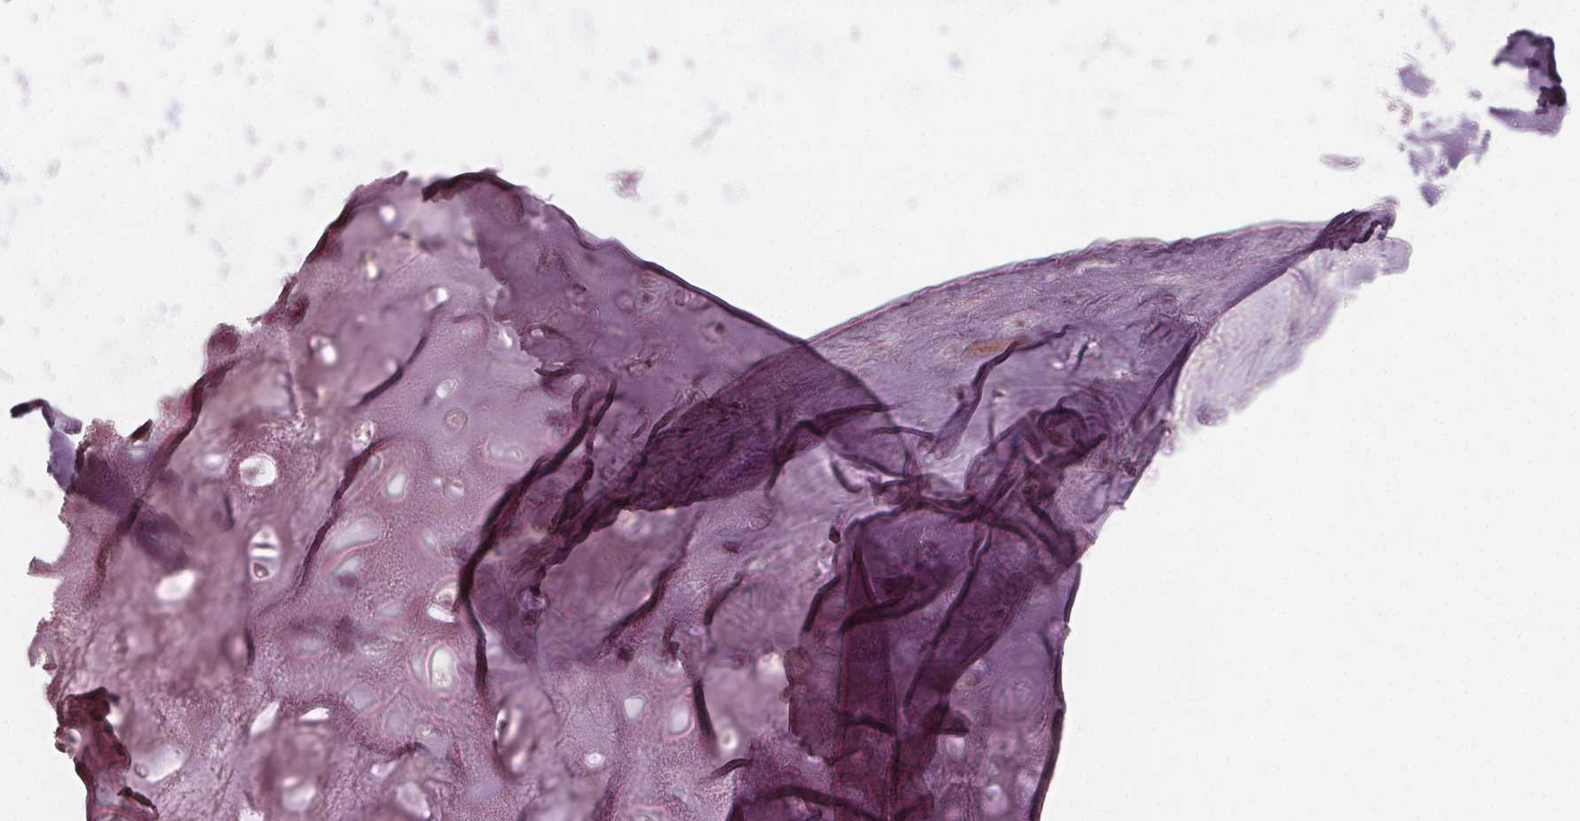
{"staining": {"intensity": "negative", "quantity": "none", "location": "none"}, "tissue": "adipose tissue", "cell_type": "Adipocytes", "image_type": "normal", "snomed": [{"axis": "morphology", "description": "Normal tissue, NOS"}, {"axis": "topography", "description": "Cartilage tissue"}], "caption": "Immunohistochemical staining of unremarkable adipose tissue shows no significant staining in adipocytes. (DAB (3,3'-diaminobenzidine) IHC with hematoxylin counter stain).", "gene": "PDGFD", "patient": {"sex": "male", "age": 57}}